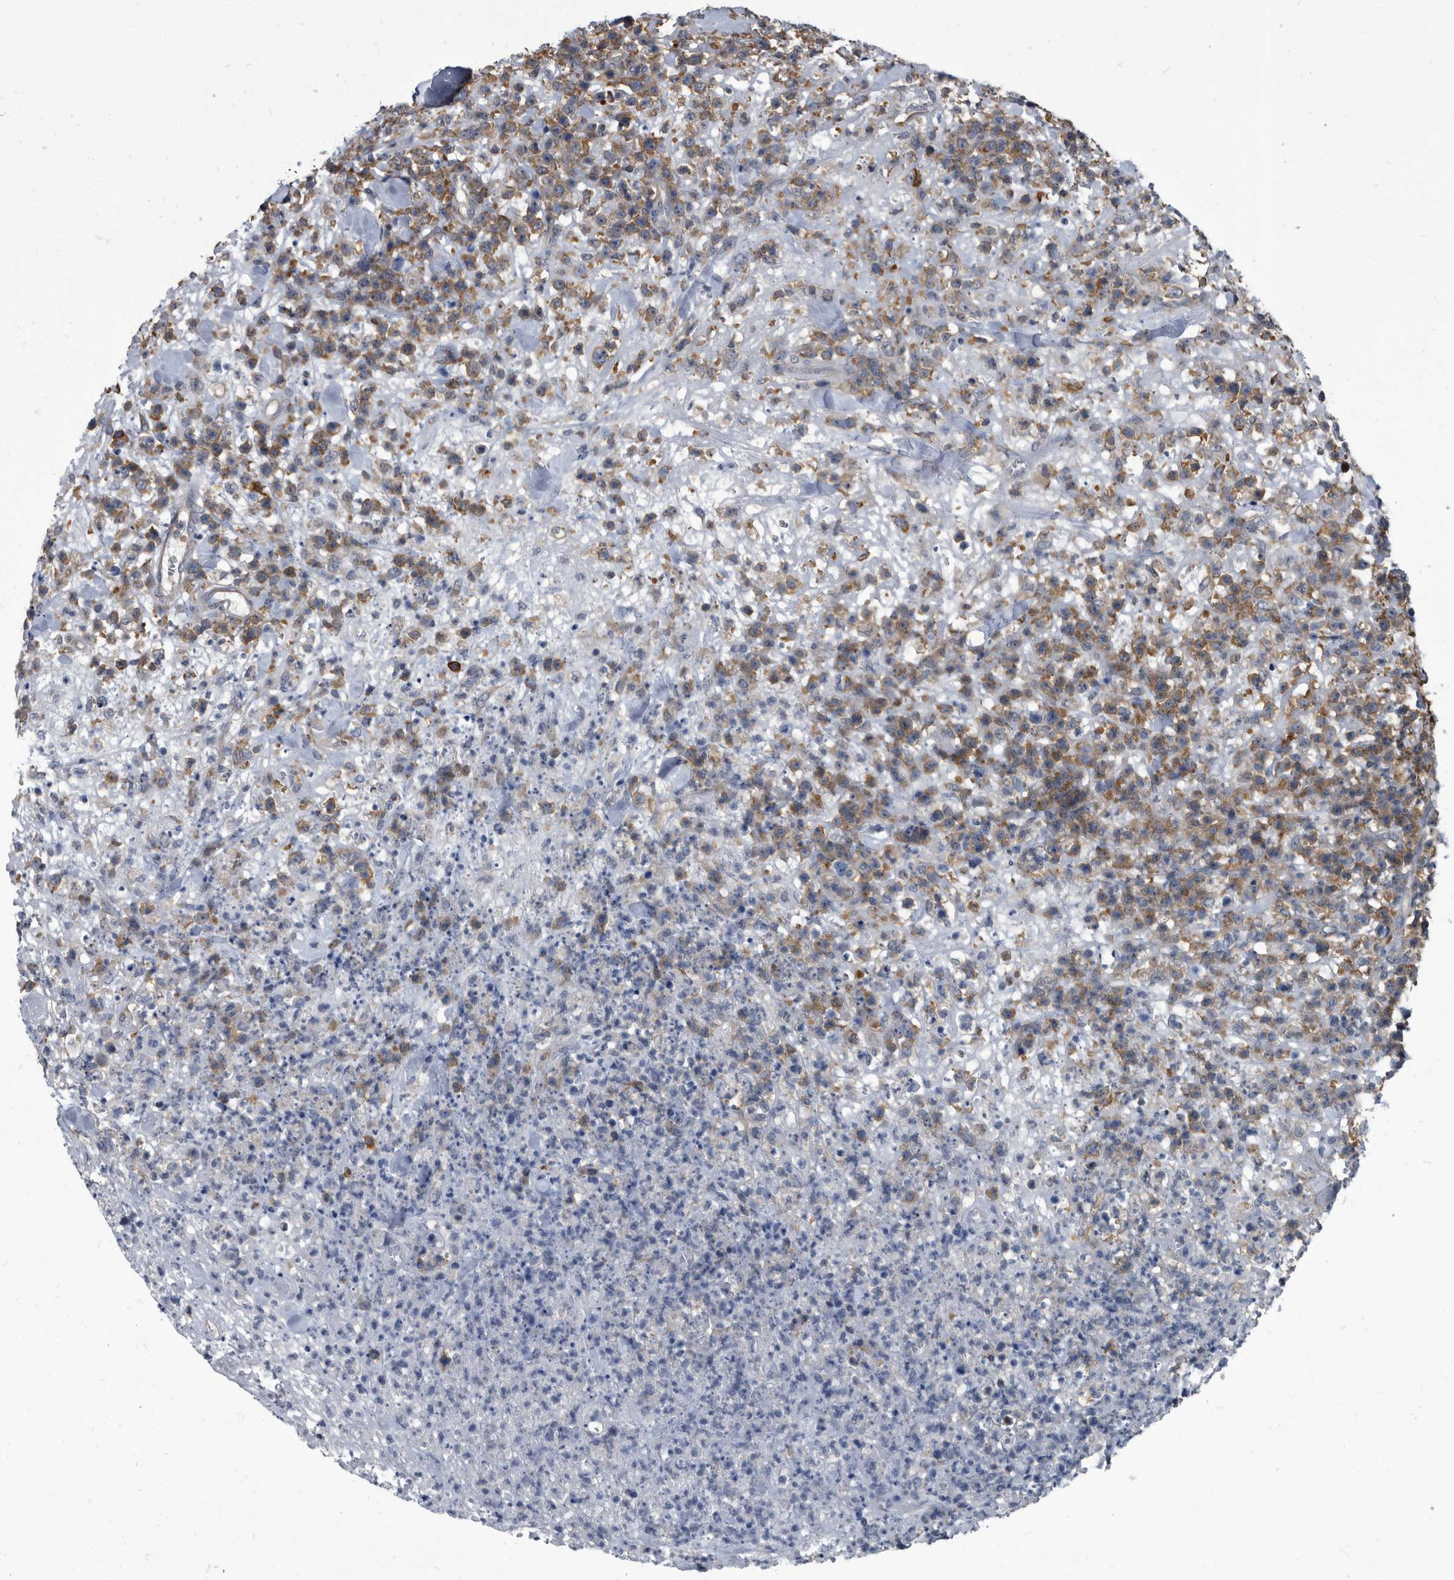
{"staining": {"intensity": "moderate", "quantity": ">75%", "location": "cytoplasmic/membranous"}, "tissue": "lymphoma", "cell_type": "Tumor cells", "image_type": "cancer", "snomed": [{"axis": "morphology", "description": "Malignant lymphoma, non-Hodgkin's type, High grade"}, {"axis": "topography", "description": "Colon"}], "caption": "Moderate cytoplasmic/membranous protein expression is identified in approximately >75% of tumor cells in high-grade malignant lymphoma, non-Hodgkin's type.", "gene": "CDV3", "patient": {"sex": "female", "age": 53}}